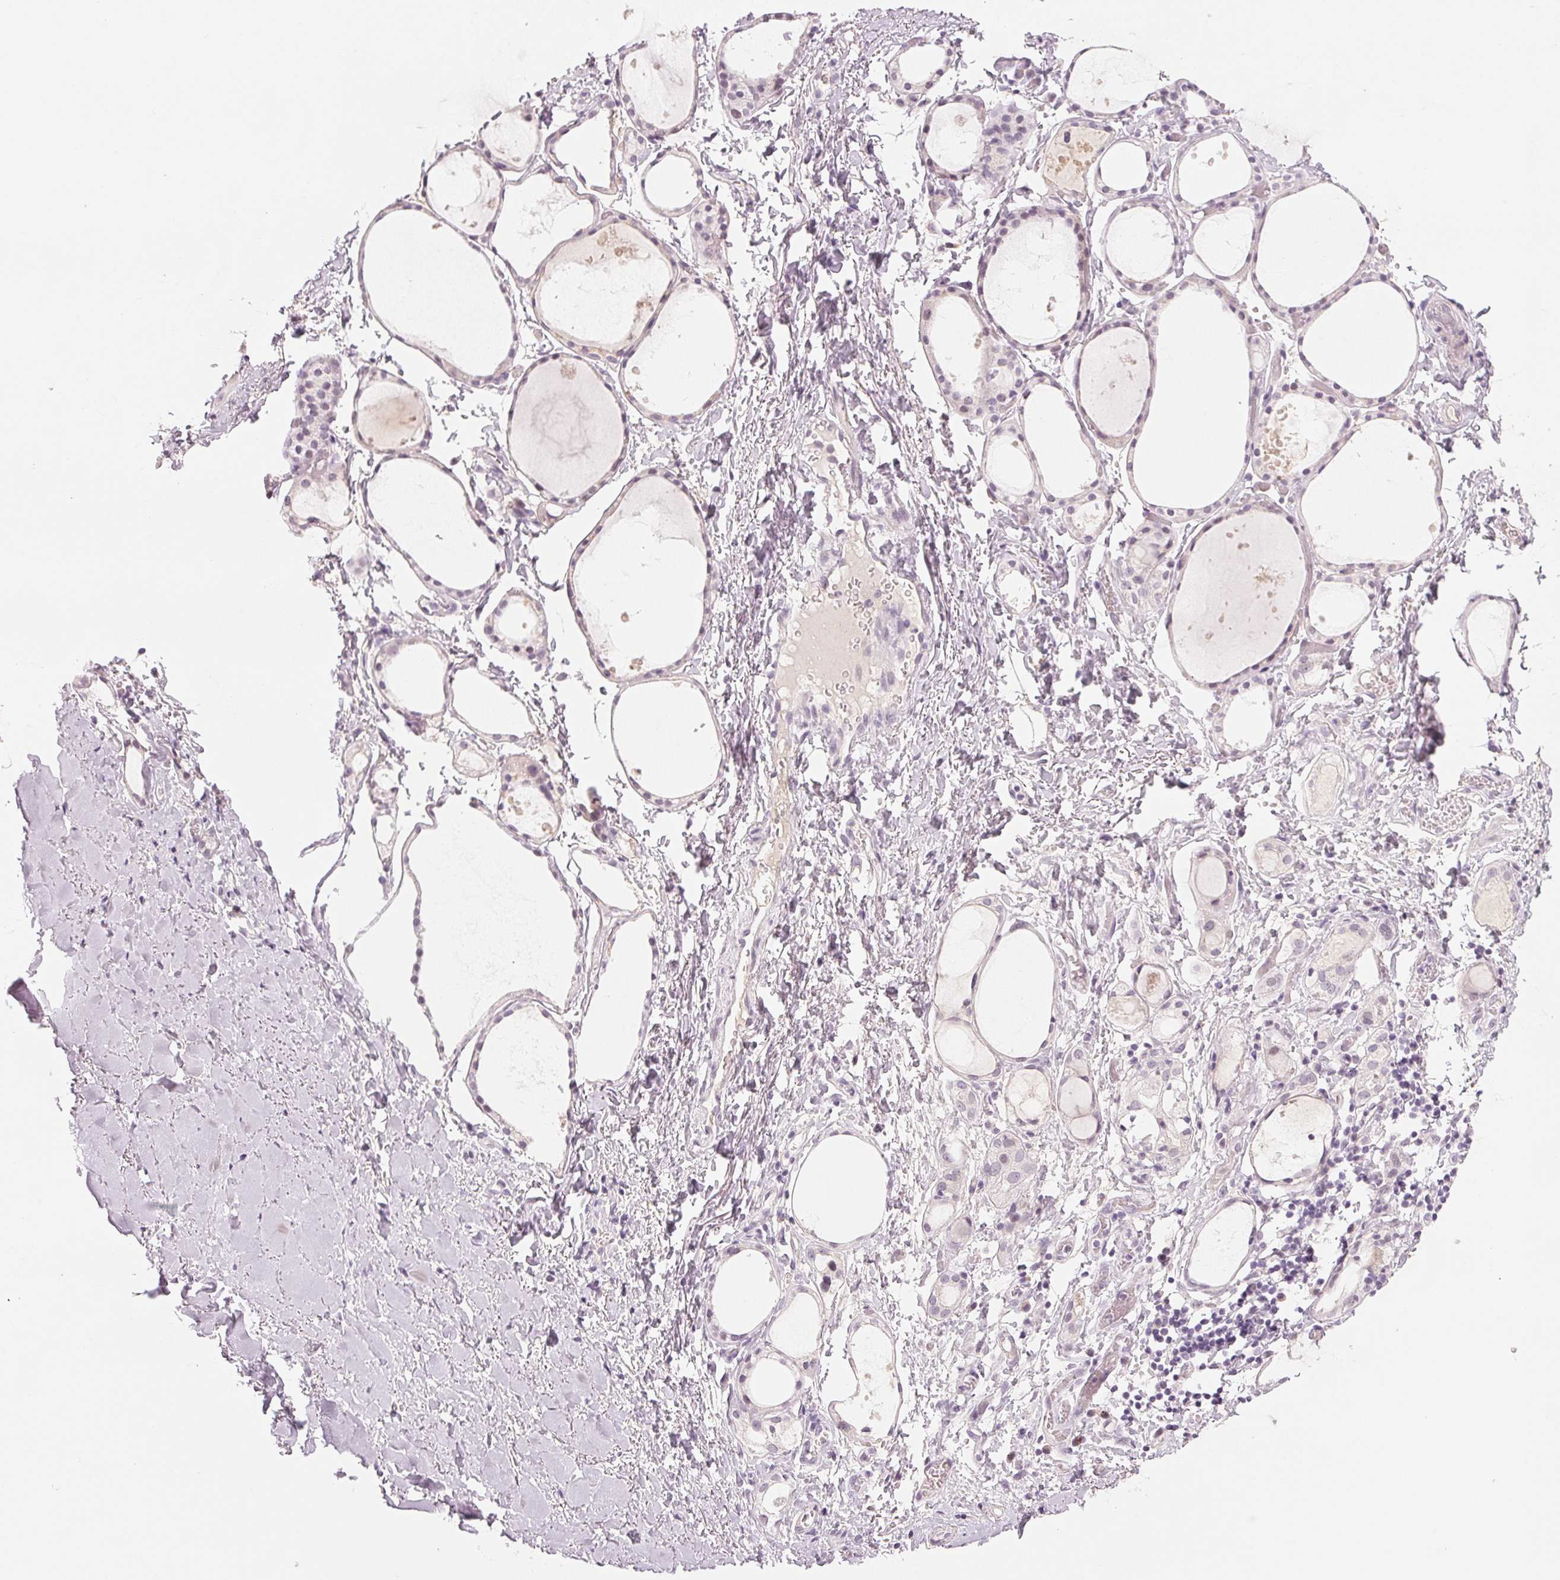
{"staining": {"intensity": "weak", "quantity": "<25%", "location": "cytoplasmic/membranous"}, "tissue": "thyroid gland", "cell_type": "Glandular cells", "image_type": "normal", "snomed": [{"axis": "morphology", "description": "Normal tissue, NOS"}, {"axis": "topography", "description": "Thyroid gland"}], "caption": "Immunohistochemical staining of benign thyroid gland exhibits no significant expression in glandular cells. (Immunohistochemistry (ihc), brightfield microscopy, high magnification).", "gene": "HSF5", "patient": {"sex": "male", "age": 68}}